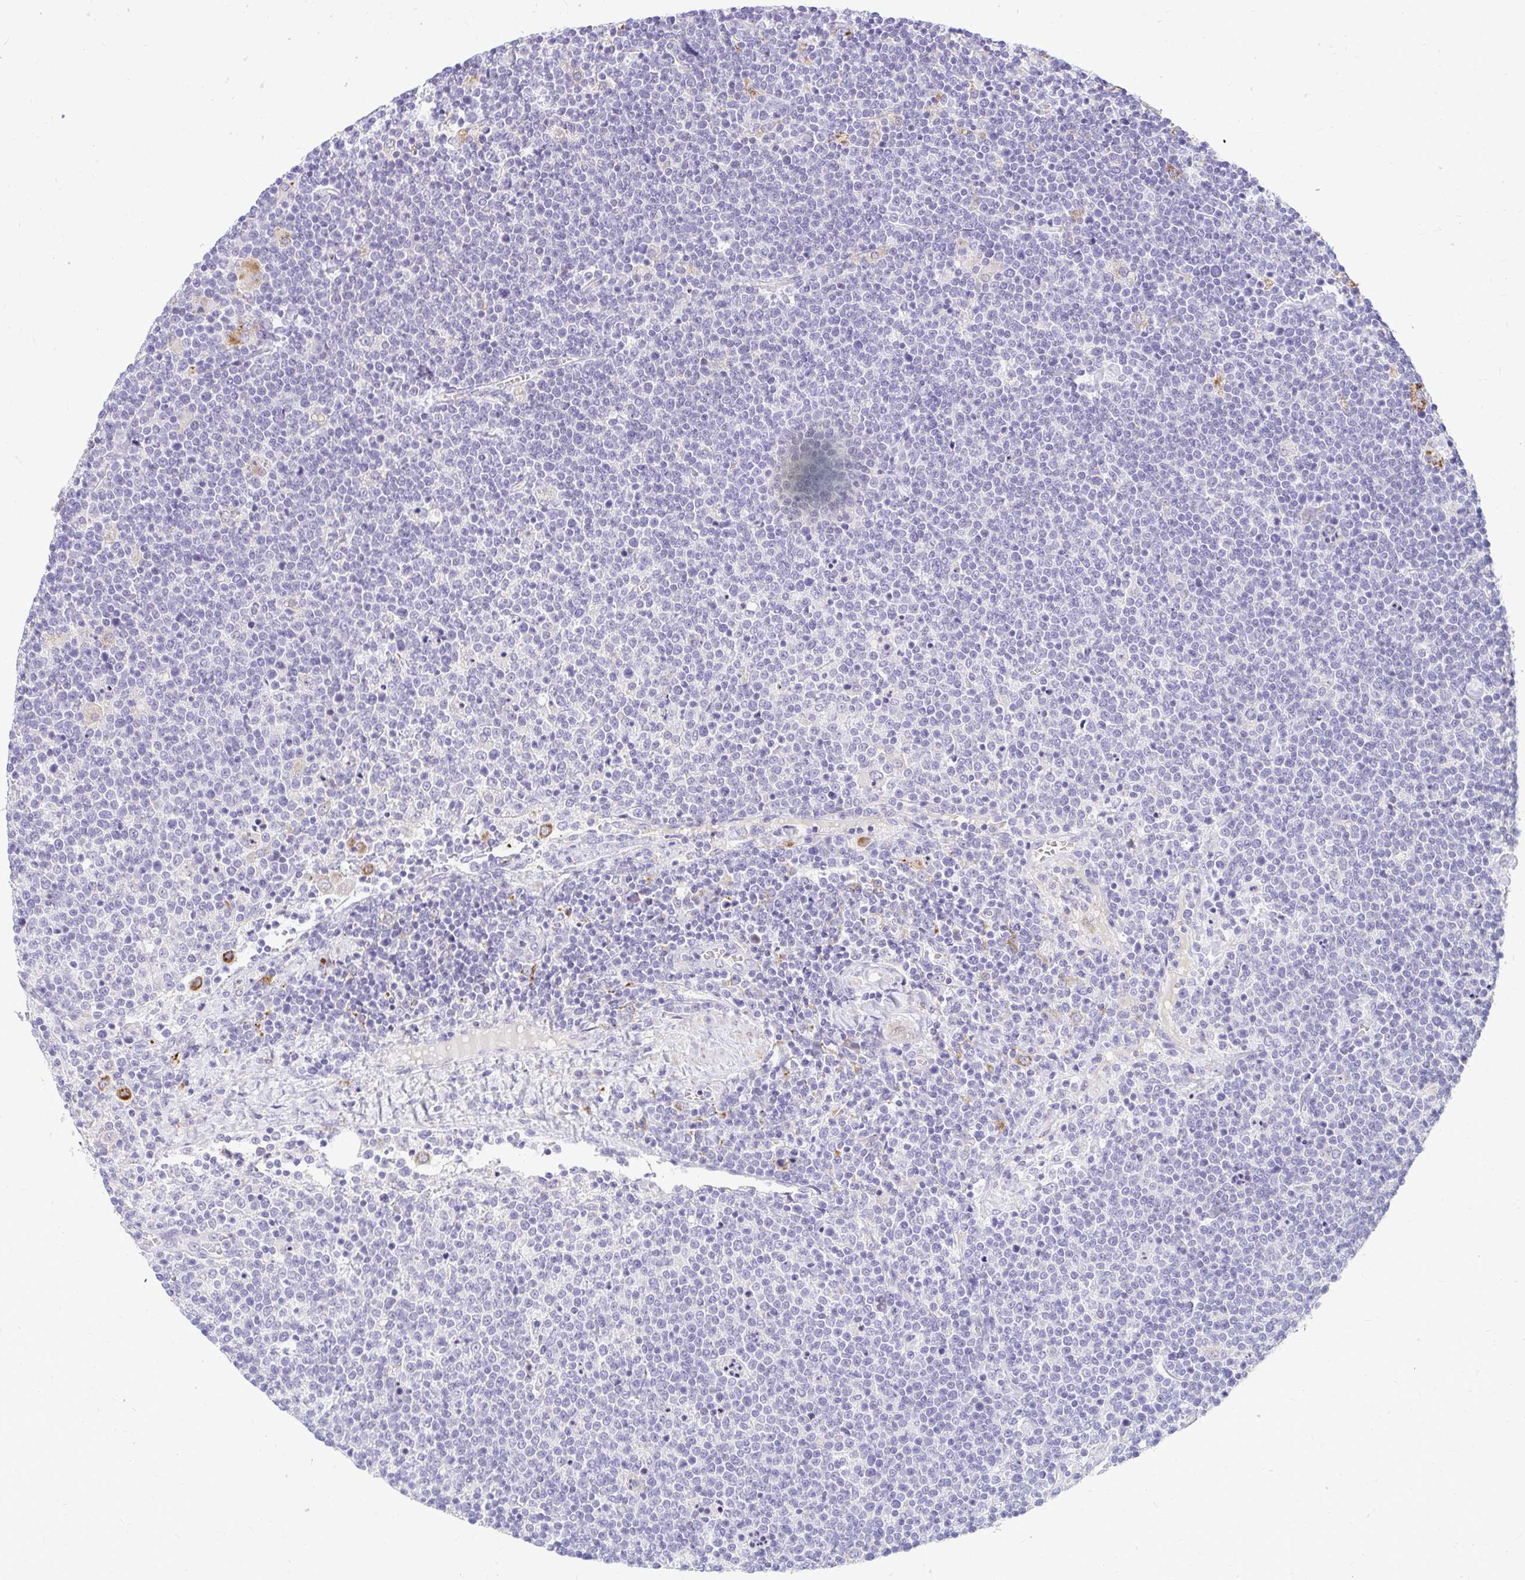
{"staining": {"intensity": "negative", "quantity": "none", "location": "none"}, "tissue": "lymphoma", "cell_type": "Tumor cells", "image_type": "cancer", "snomed": [{"axis": "morphology", "description": "Malignant lymphoma, non-Hodgkin's type, High grade"}, {"axis": "topography", "description": "Lymph node"}], "caption": "IHC of human lymphoma displays no staining in tumor cells.", "gene": "PKN3", "patient": {"sex": "male", "age": 61}}